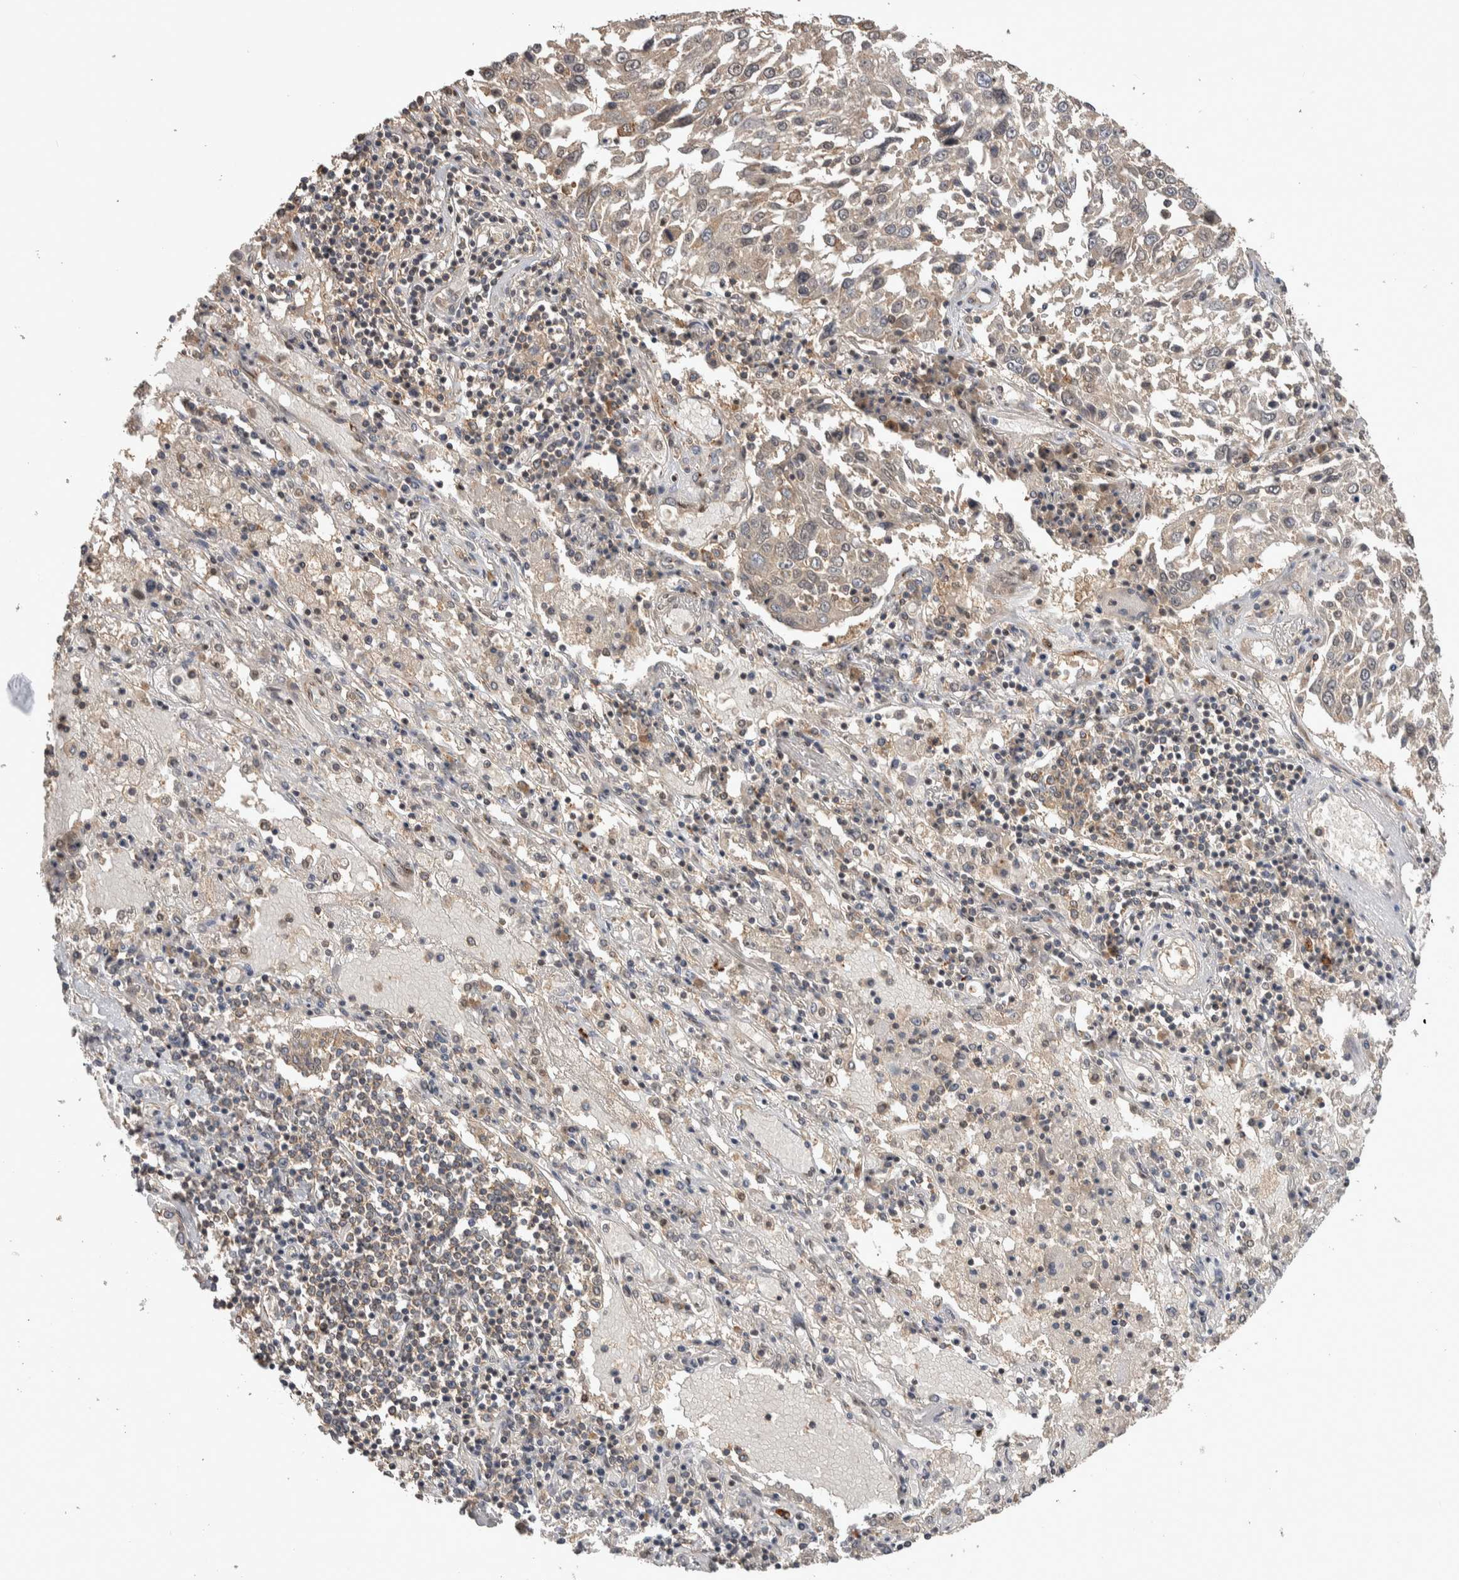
{"staining": {"intensity": "weak", "quantity": ">75%", "location": "cytoplasmic/membranous"}, "tissue": "lung cancer", "cell_type": "Tumor cells", "image_type": "cancer", "snomed": [{"axis": "morphology", "description": "Squamous cell carcinoma, NOS"}, {"axis": "topography", "description": "Lung"}], "caption": "Immunohistochemical staining of lung cancer (squamous cell carcinoma) reveals low levels of weak cytoplasmic/membranous staining in approximately >75% of tumor cells. (DAB (3,3'-diaminobenzidine) IHC with brightfield microscopy, high magnification).", "gene": "IFRD1", "patient": {"sex": "male", "age": 65}}